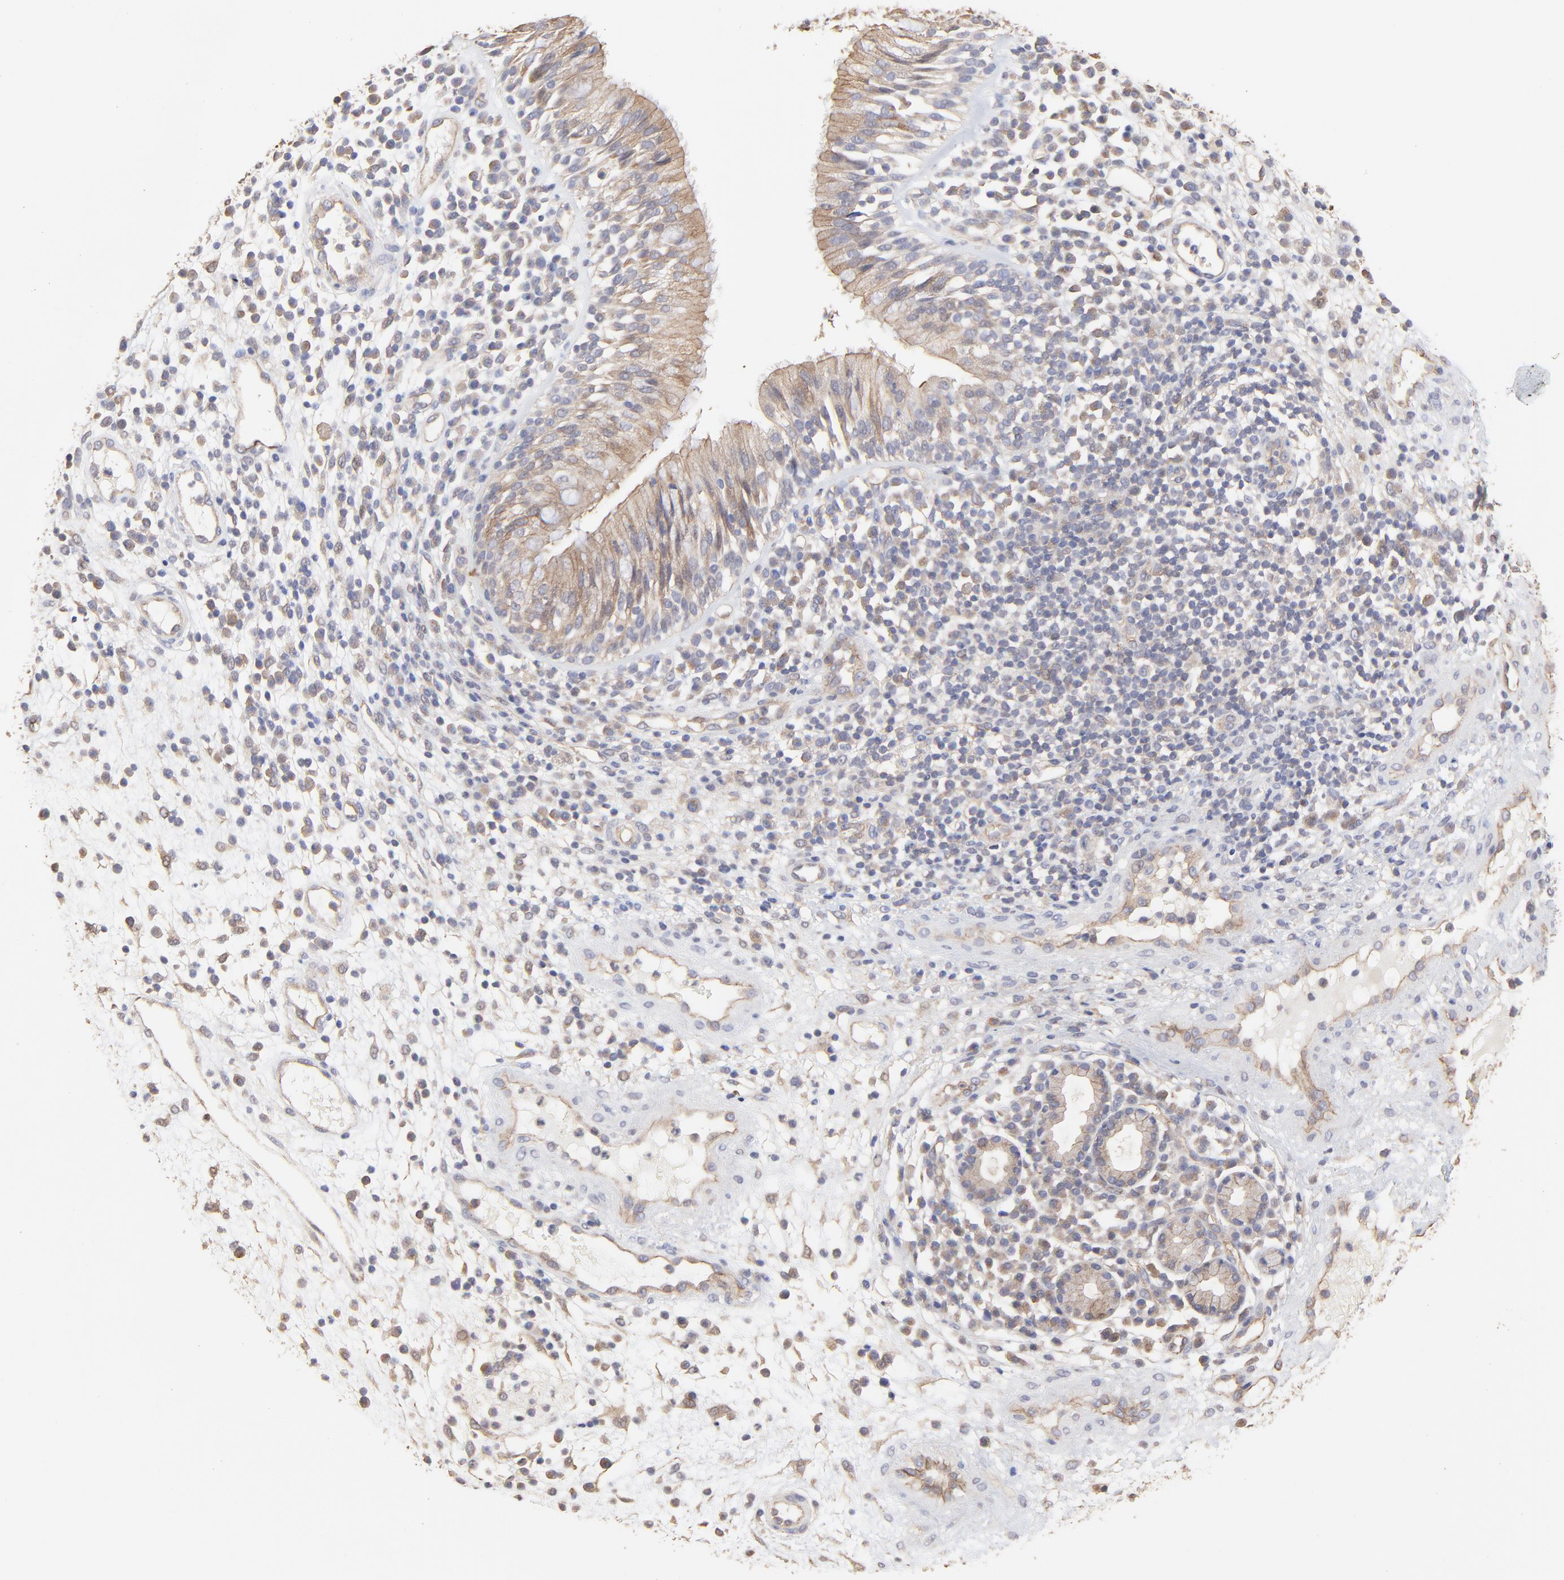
{"staining": {"intensity": "moderate", "quantity": "25%-75%", "location": "cytoplasmic/membranous"}, "tissue": "nasopharynx", "cell_type": "Respiratory epithelial cells", "image_type": "normal", "snomed": [{"axis": "morphology", "description": "Normal tissue, NOS"}, {"axis": "morphology", "description": "Inflammation, NOS"}, {"axis": "morphology", "description": "Malignant melanoma, Metastatic site"}, {"axis": "topography", "description": "Nasopharynx"}], "caption": "Respiratory epithelial cells exhibit medium levels of moderate cytoplasmic/membranous expression in about 25%-75% of cells in benign human nasopharynx. (DAB (3,3'-diaminobenzidine) = brown stain, brightfield microscopy at high magnification).", "gene": "ARMT1", "patient": {"sex": "female", "age": 55}}